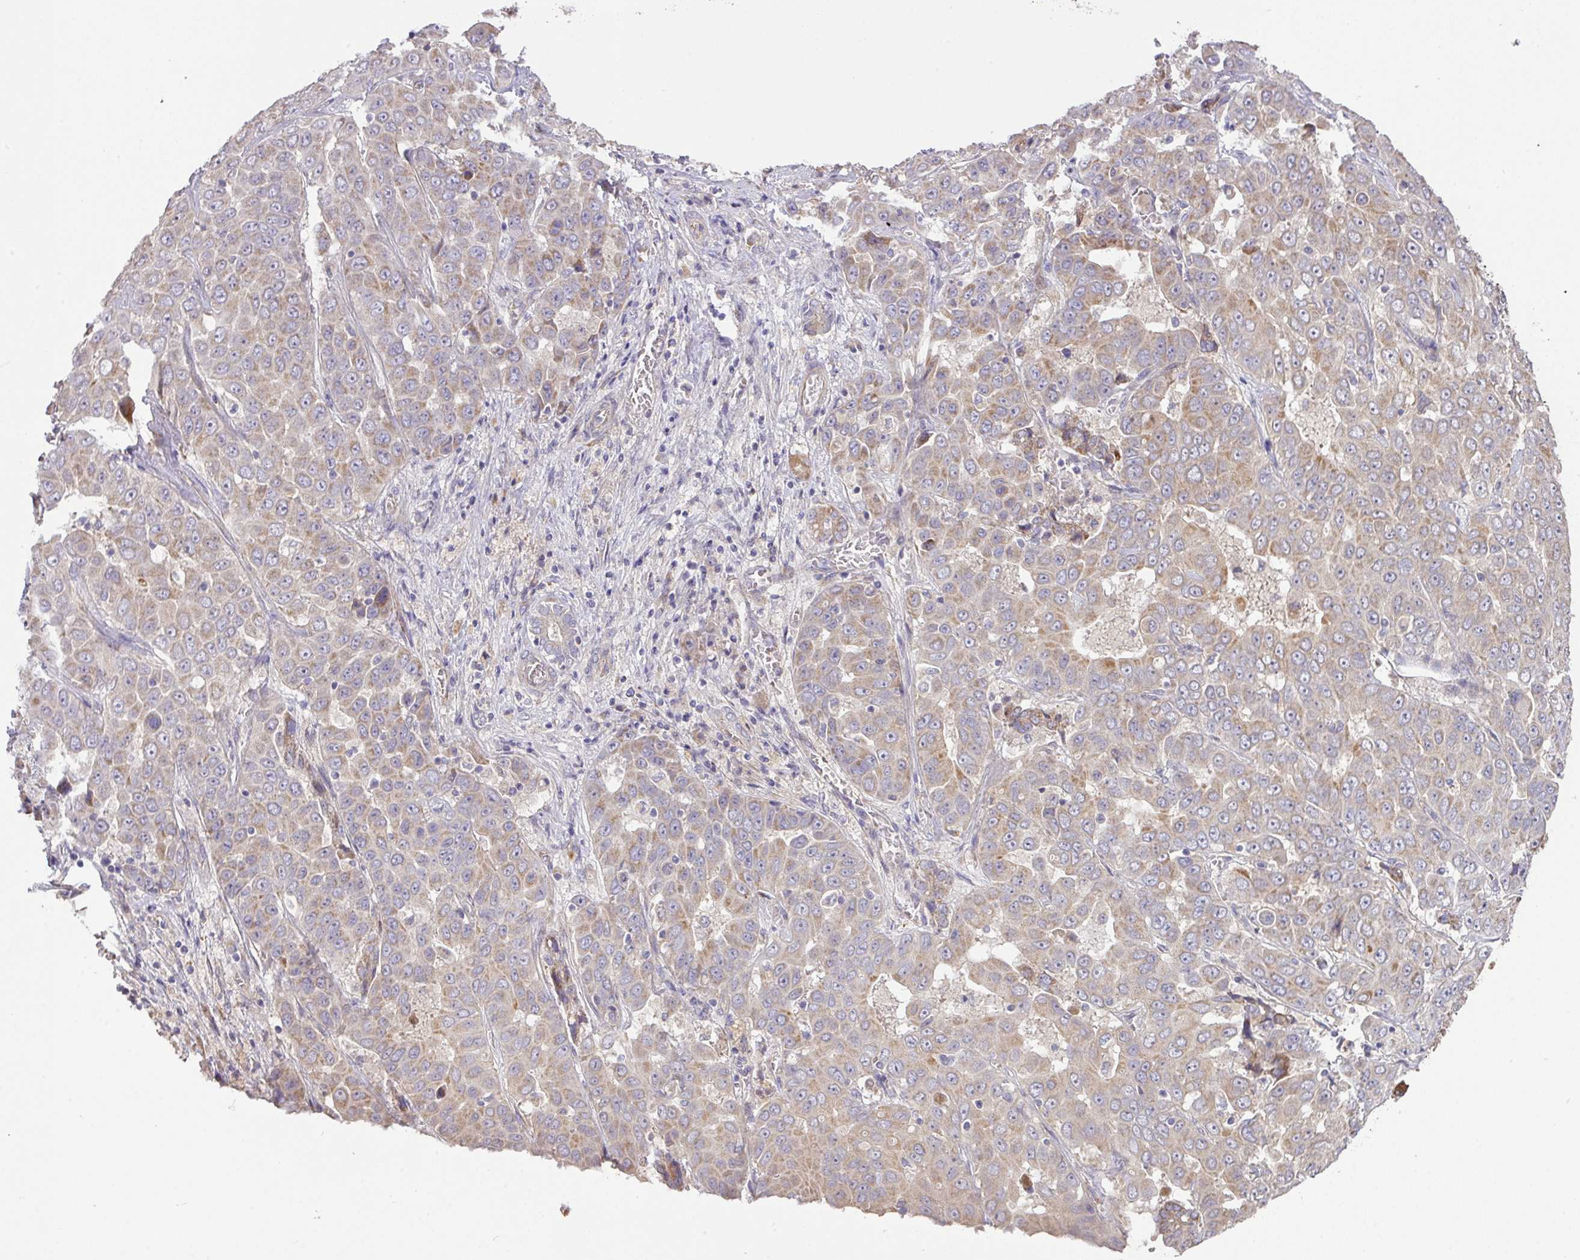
{"staining": {"intensity": "weak", "quantity": "25%-75%", "location": "cytoplasmic/membranous"}, "tissue": "liver cancer", "cell_type": "Tumor cells", "image_type": "cancer", "snomed": [{"axis": "morphology", "description": "Cholangiocarcinoma"}, {"axis": "topography", "description": "Liver"}], "caption": "A high-resolution image shows immunohistochemistry staining of liver cancer (cholangiocarcinoma), which reveals weak cytoplasmic/membranous positivity in approximately 25%-75% of tumor cells.", "gene": "STK35", "patient": {"sex": "female", "age": 52}}